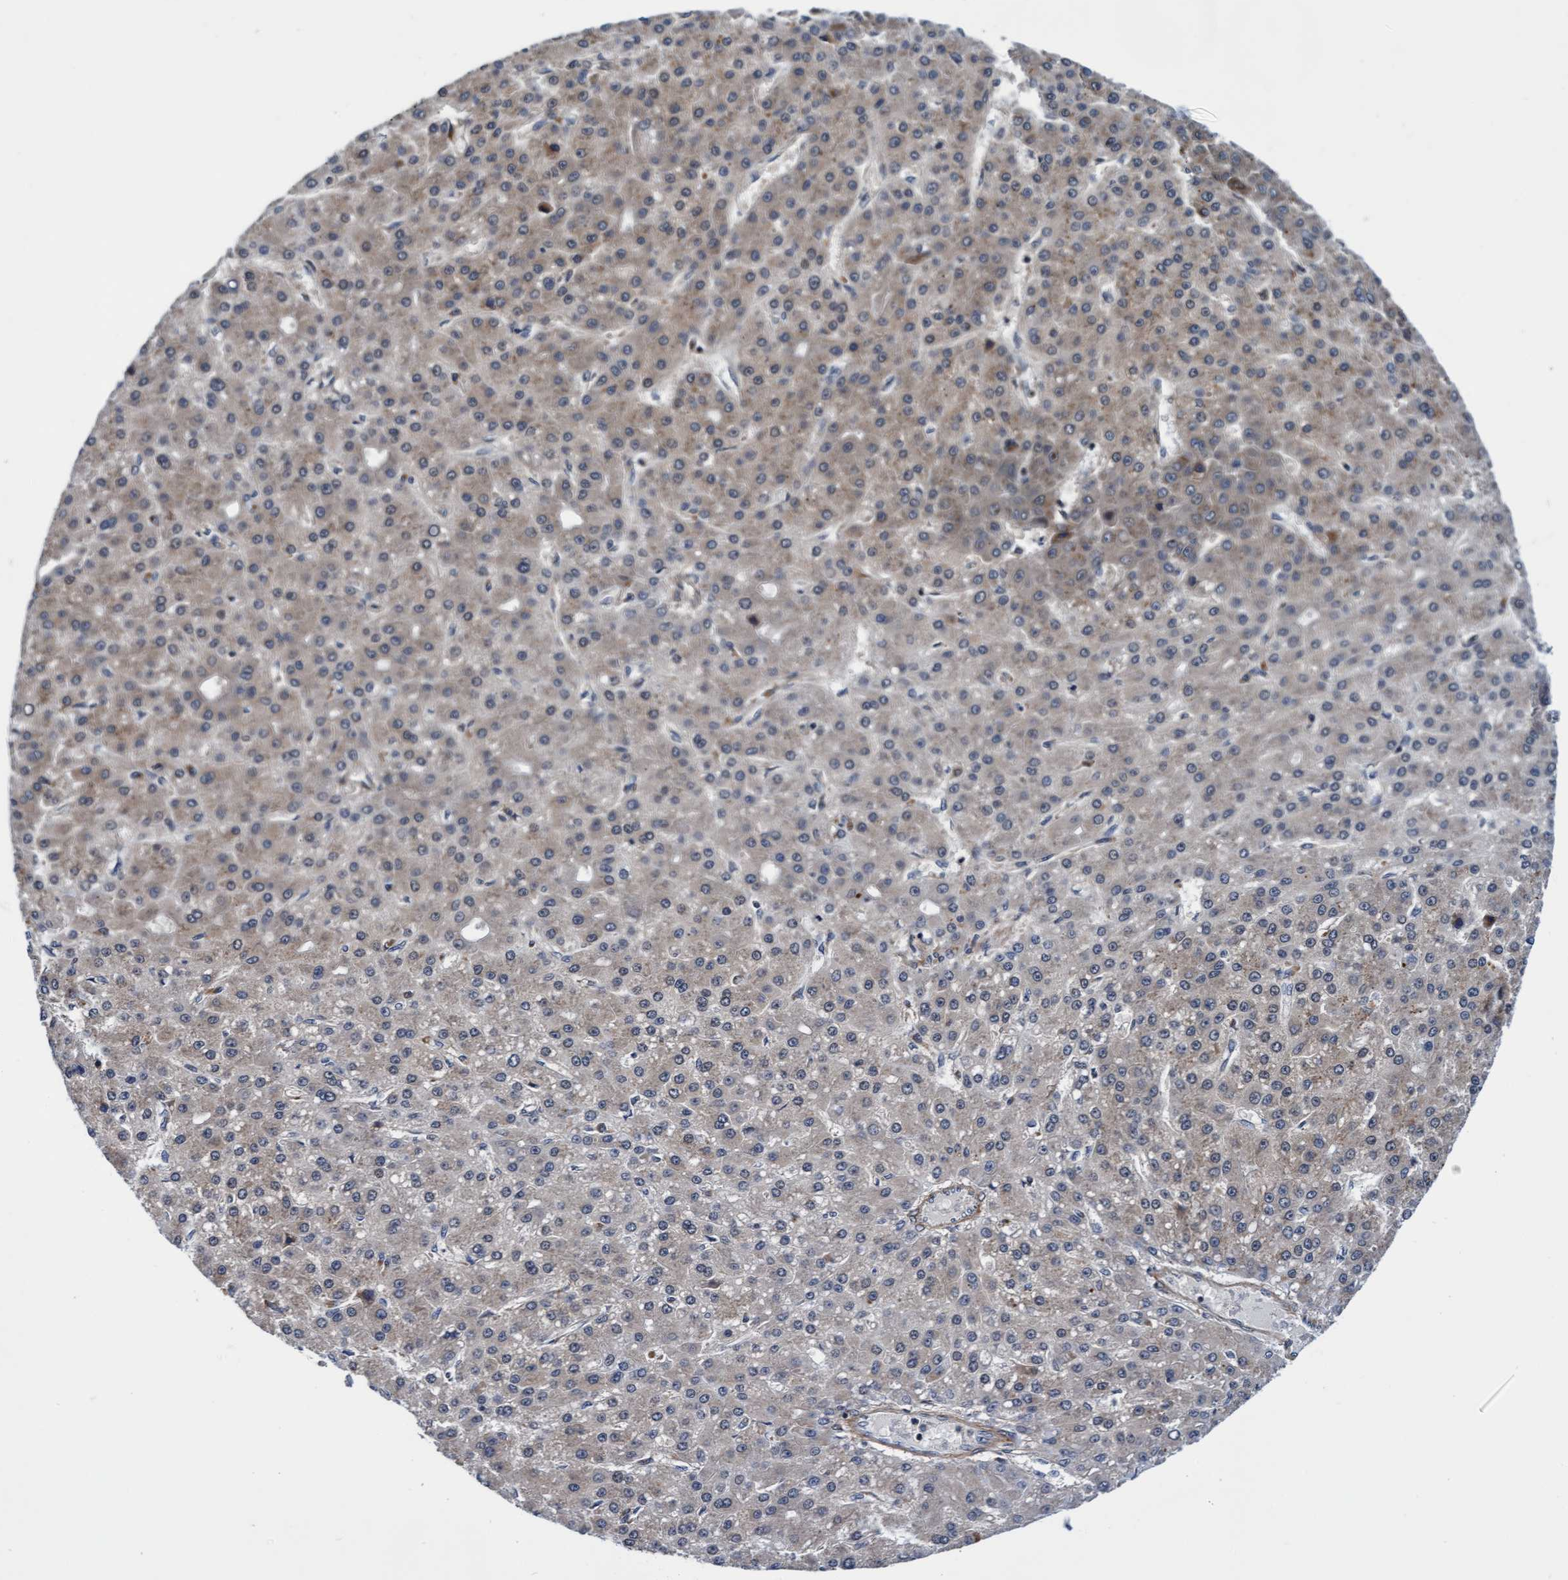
{"staining": {"intensity": "weak", "quantity": "25%-75%", "location": "cytoplasmic/membranous"}, "tissue": "liver cancer", "cell_type": "Tumor cells", "image_type": "cancer", "snomed": [{"axis": "morphology", "description": "Carcinoma, Hepatocellular, NOS"}, {"axis": "topography", "description": "Liver"}], "caption": "Liver cancer (hepatocellular carcinoma) stained with a protein marker reveals weak staining in tumor cells.", "gene": "EFCAB13", "patient": {"sex": "male", "age": 67}}